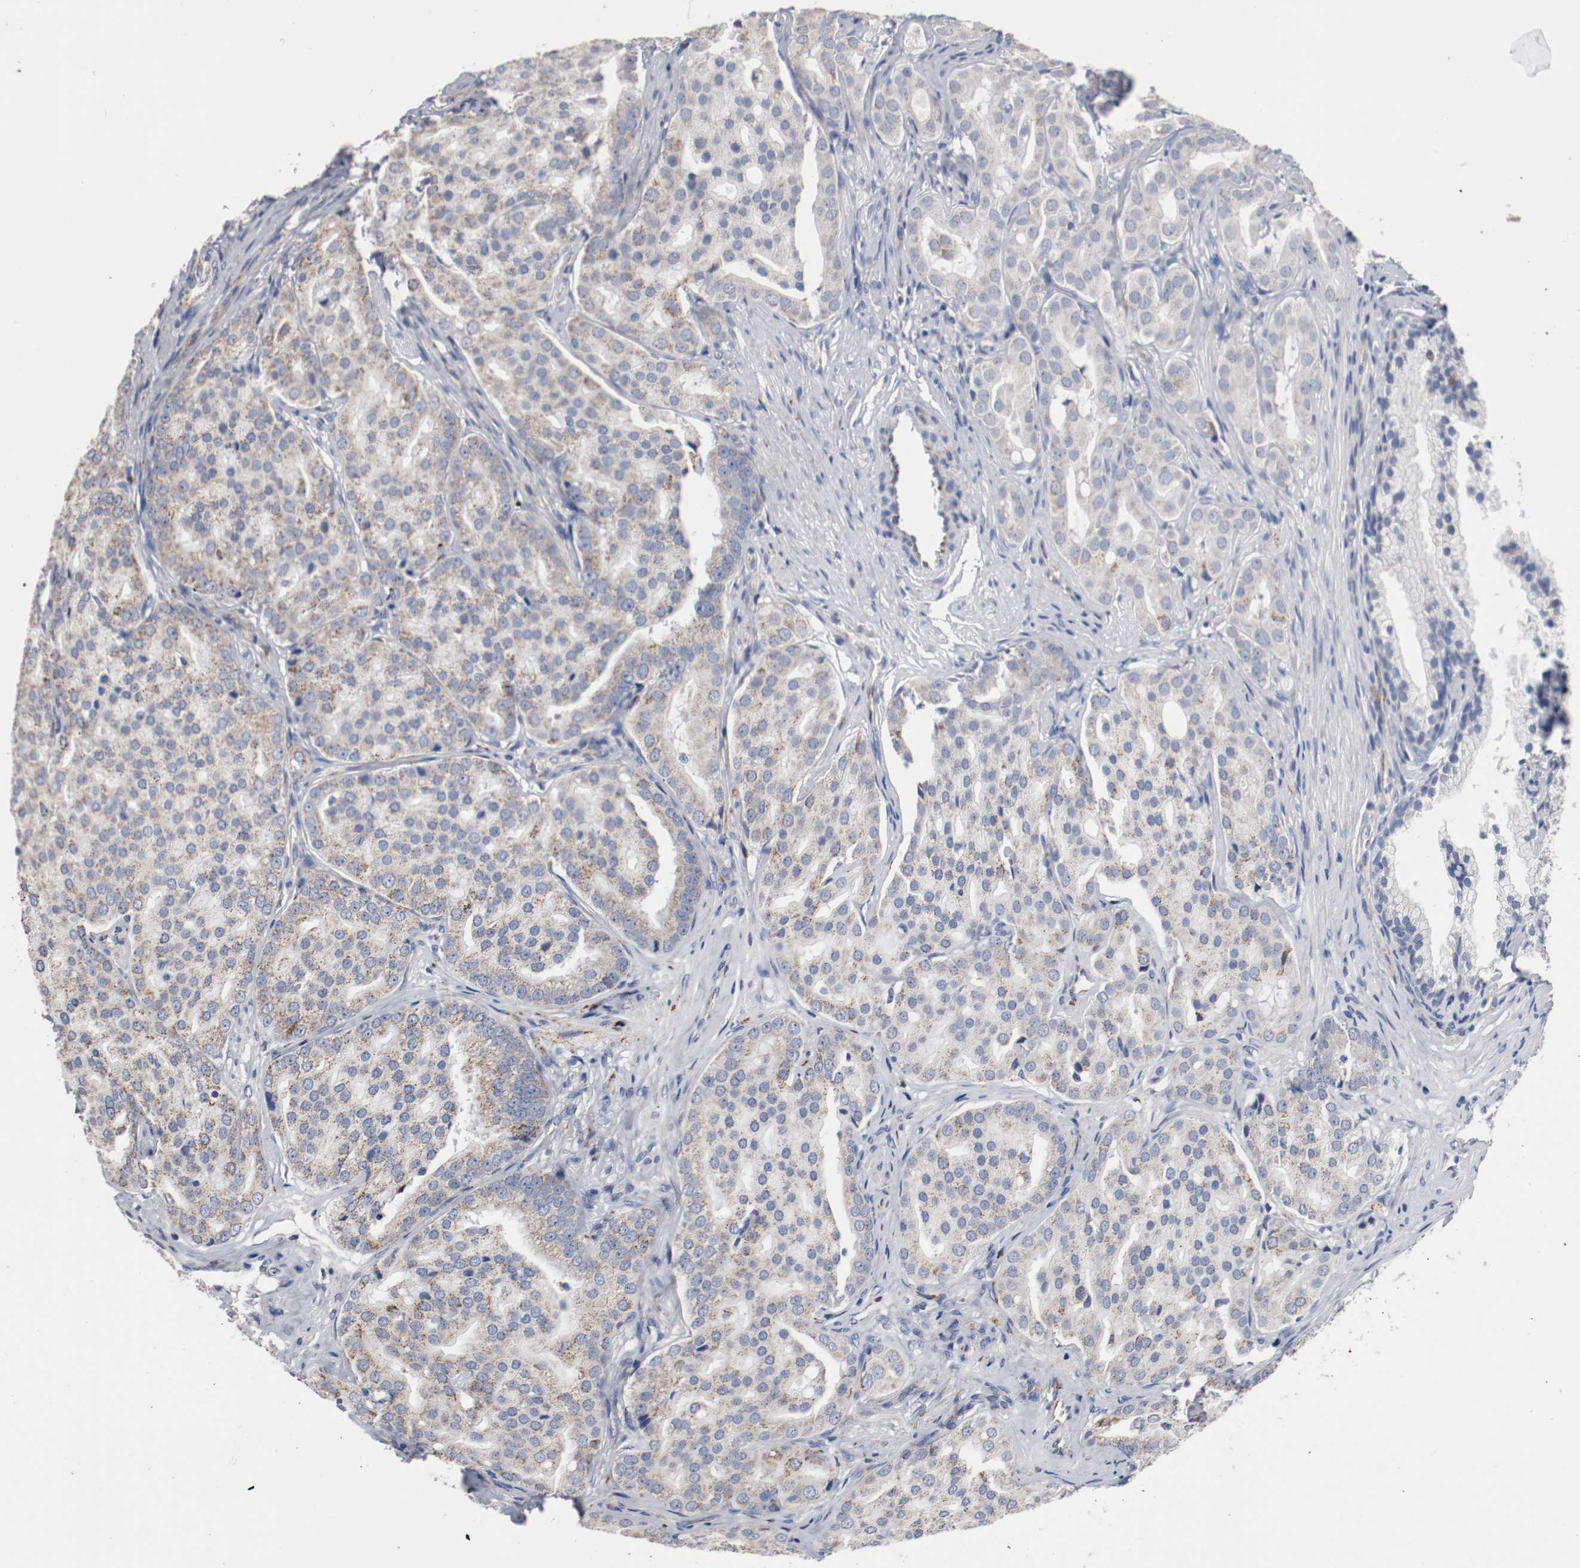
{"staining": {"intensity": "moderate", "quantity": "25%-75%", "location": "cytoplasmic/membranous"}, "tissue": "prostate cancer", "cell_type": "Tumor cells", "image_type": "cancer", "snomed": [{"axis": "morphology", "description": "Adenocarcinoma, High grade"}, {"axis": "topography", "description": "Prostate"}], "caption": "Tumor cells demonstrate medium levels of moderate cytoplasmic/membranous expression in about 25%-75% of cells in adenocarcinoma (high-grade) (prostate). The staining is performed using DAB brown chromogen to label protein expression. The nuclei are counter-stained blue using hematoxylin.", "gene": "TUBD1", "patient": {"sex": "male", "age": 64}}